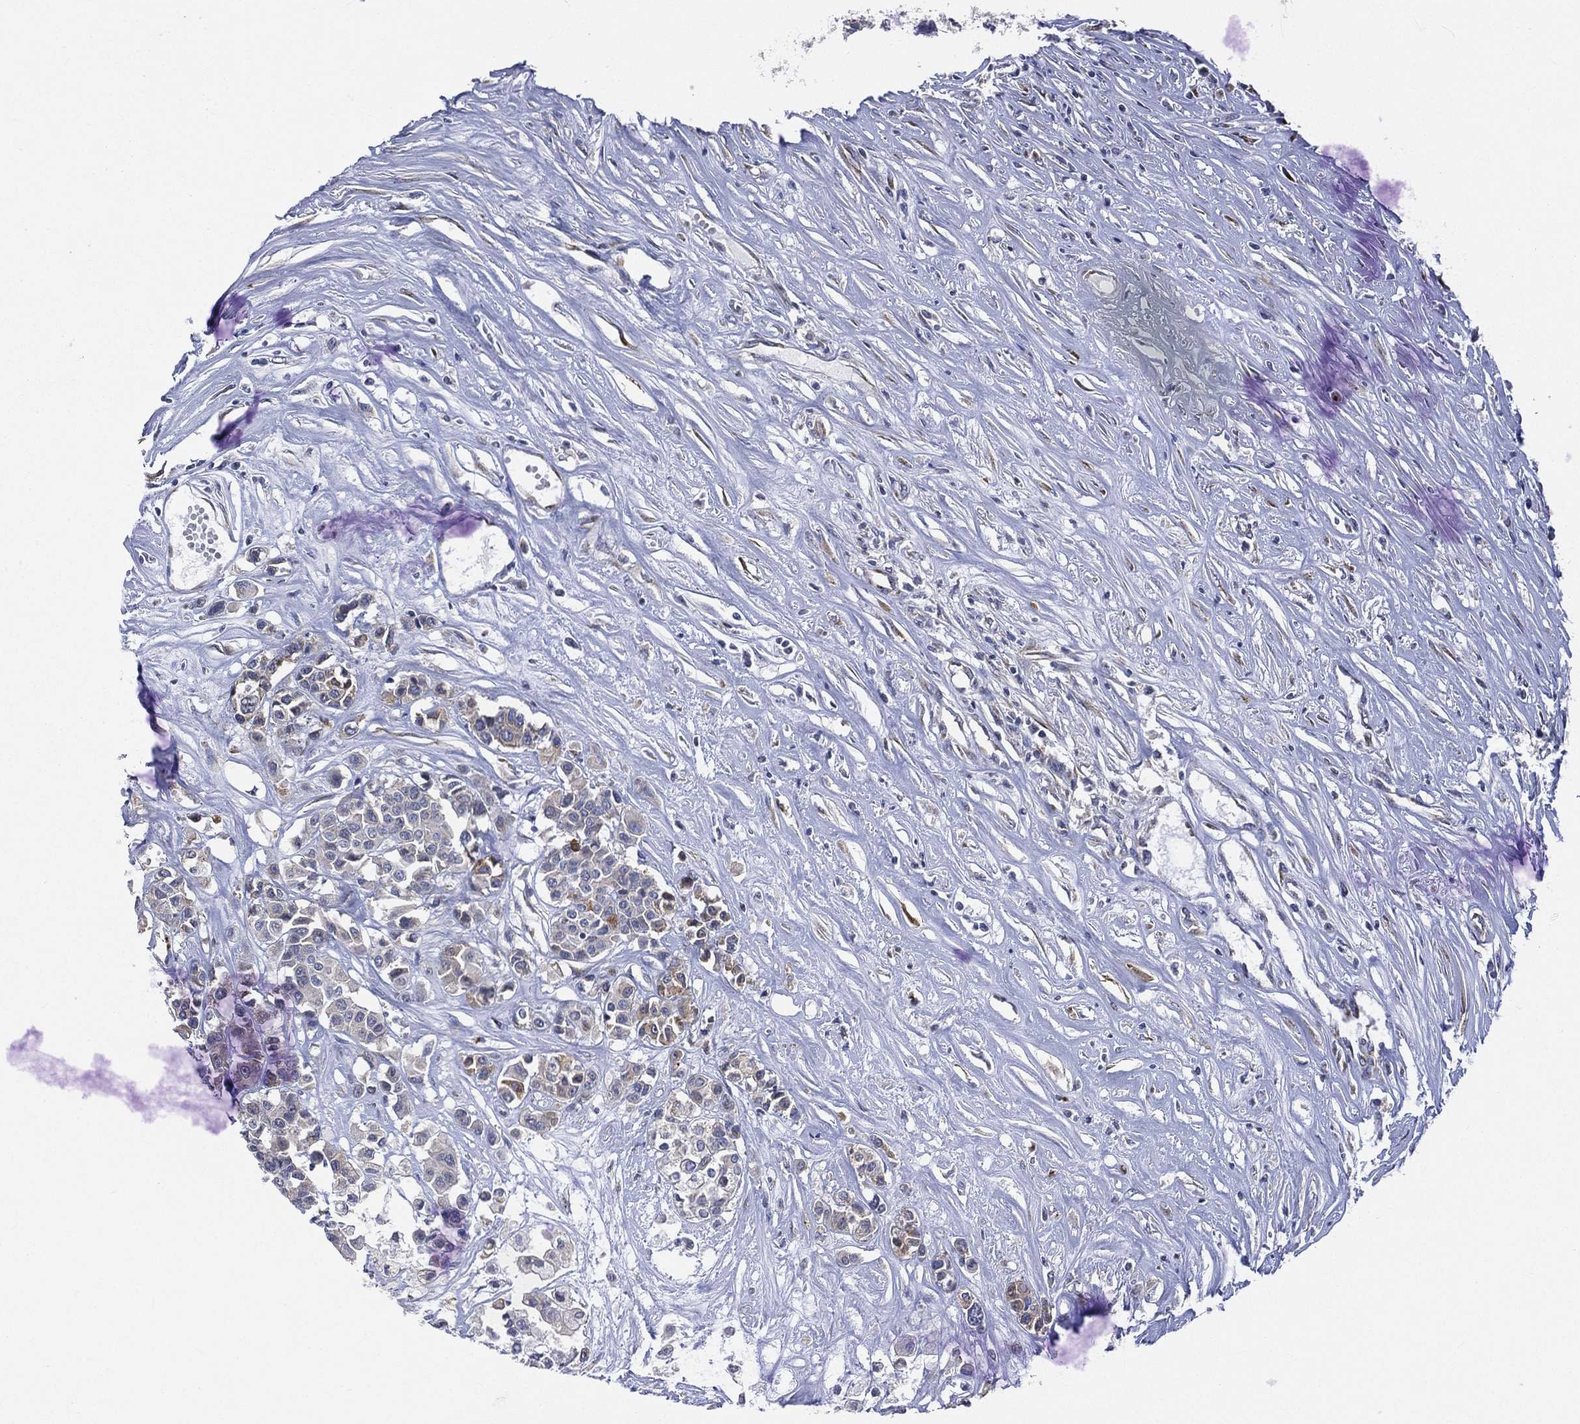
{"staining": {"intensity": "strong", "quantity": "<25%", "location": "cytoplasmic/membranous"}, "tissue": "carcinoid", "cell_type": "Tumor cells", "image_type": "cancer", "snomed": [{"axis": "morphology", "description": "Carcinoid, malignant, NOS"}, {"axis": "topography", "description": "Colon"}], "caption": "High-magnification brightfield microscopy of malignant carcinoid stained with DAB (3,3'-diaminobenzidine) (brown) and counterstained with hematoxylin (blue). tumor cells exhibit strong cytoplasmic/membranous staining is identified in about<25% of cells. (brown staining indicates protein expression, while blue staining denotes nuclei).", "gene": "TICAM1", "patient": {"sex": "male", "age": 81}}